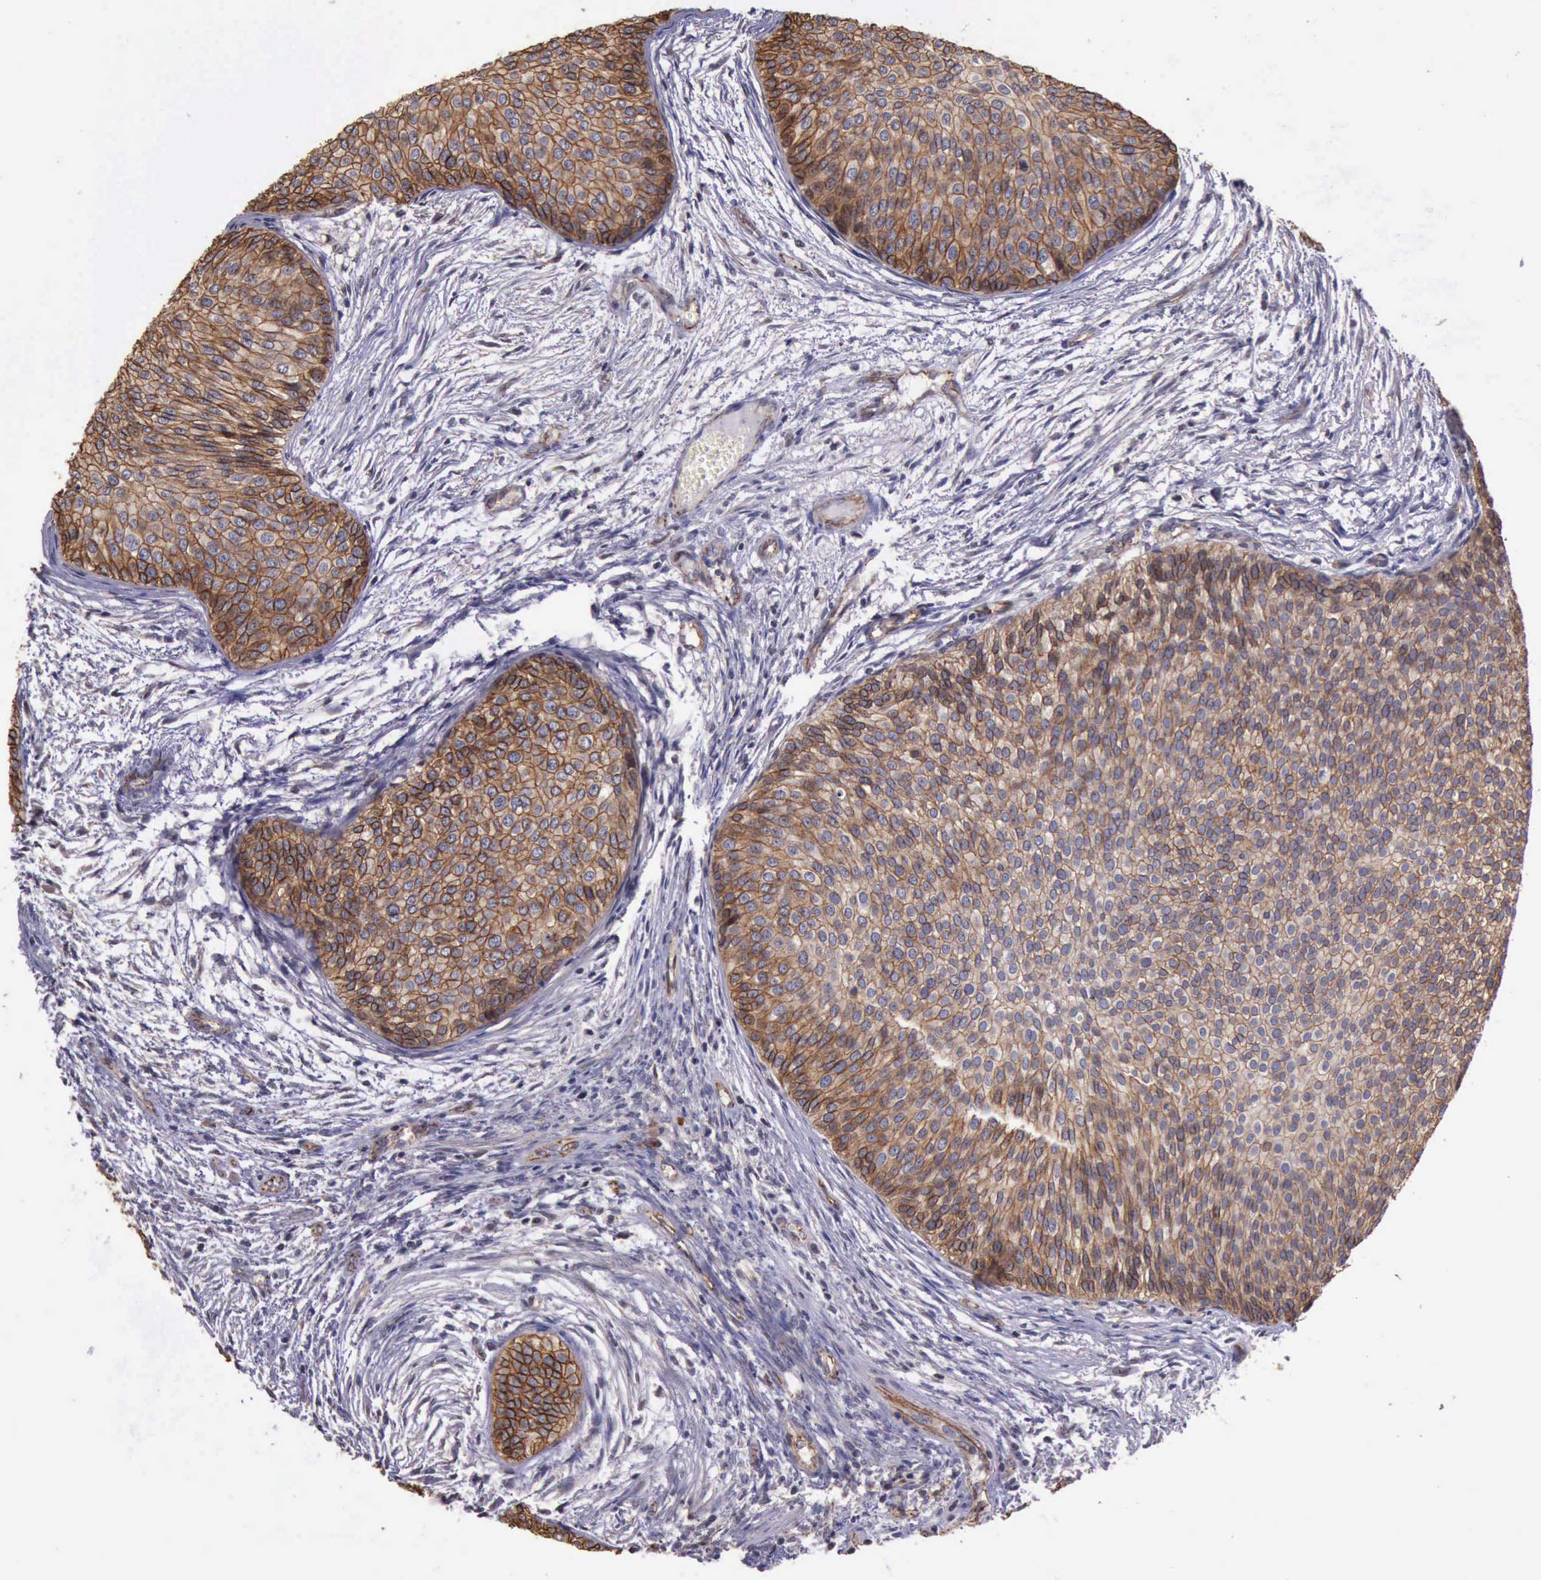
{"staining": {"intensity": "moderate", "quantity": ">75%", "location": "cytoplasmic/membranous"}, "tissue": "urothelial cancer", "cell_type": "Tumor cells", "image_type": "cancer", "snomed": [{"axis": "morphology", "description": "Urothelial carcinoma, Low grade"}, {"axis": "topography", "description": "Urinary bladder"}], "caption": "A photomicrograph of urothelial carcinoma (low-grade) stained for a protein demonstrates moderate cytoplasmic/membranous brown staining in tumor cells. (brown staining indicates protein expression, while blue staining denotes nuclei).", "gene": "CTNNB1", "patient": {"sex": "male", "age": 84}}